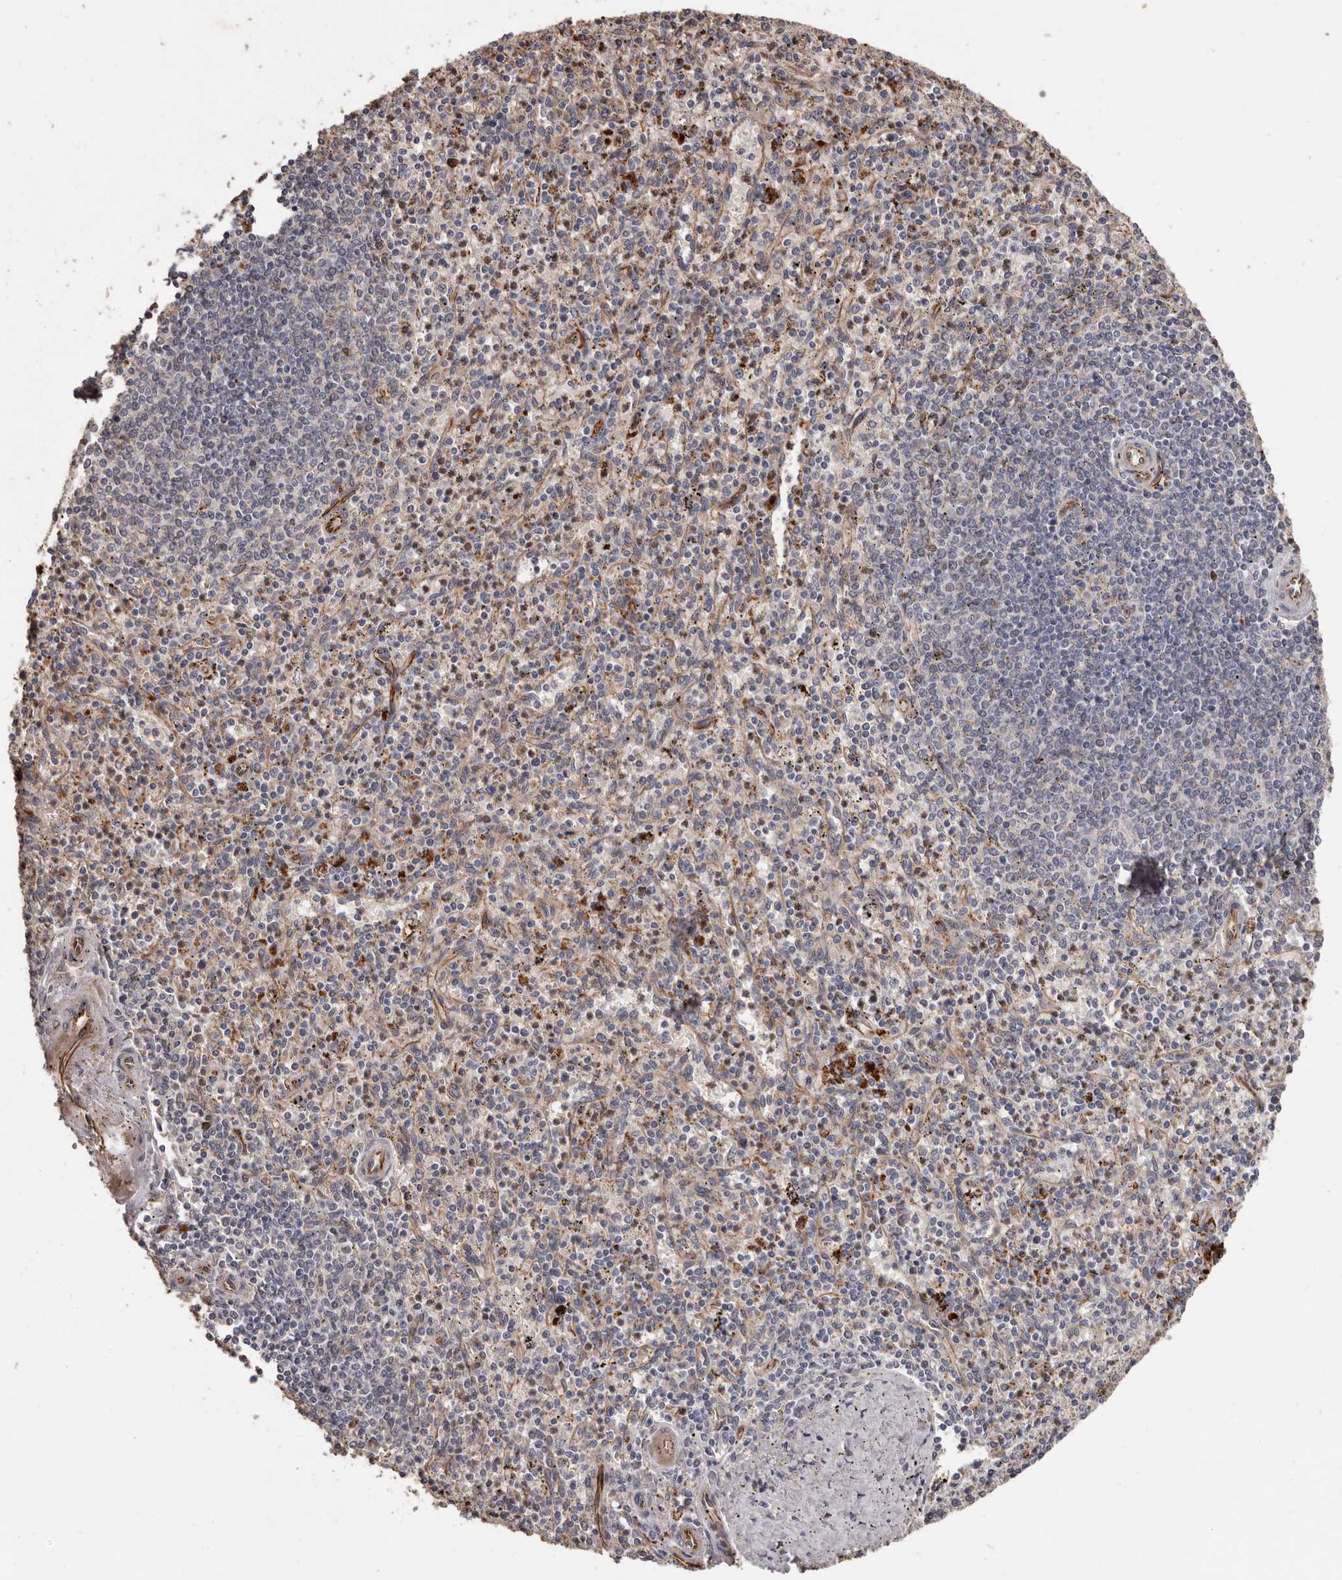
{"staining": {"intensity": "moderate", "quantity": "<25%", "location": "cytoplasmic/membranous"}, "tissue": "spleen", "cell_type": "Cells in red pulp", "image_type": "normal", "snomed": [{"axis": "morphology", "description": "Normal tissue, NOS"}, {"axis": "topography", "description": "Spleen"}], "caption": "This histopathology image displays unremarkable spleen stained with IHC to label a protein in brown. The cytoplasmic/membranous of cells in red pulp show moderate positivity for the protein. Nuclei are counter-stained blue.", "gene": "BRAT1", "patient": {"sex": "male", "age": 72}}